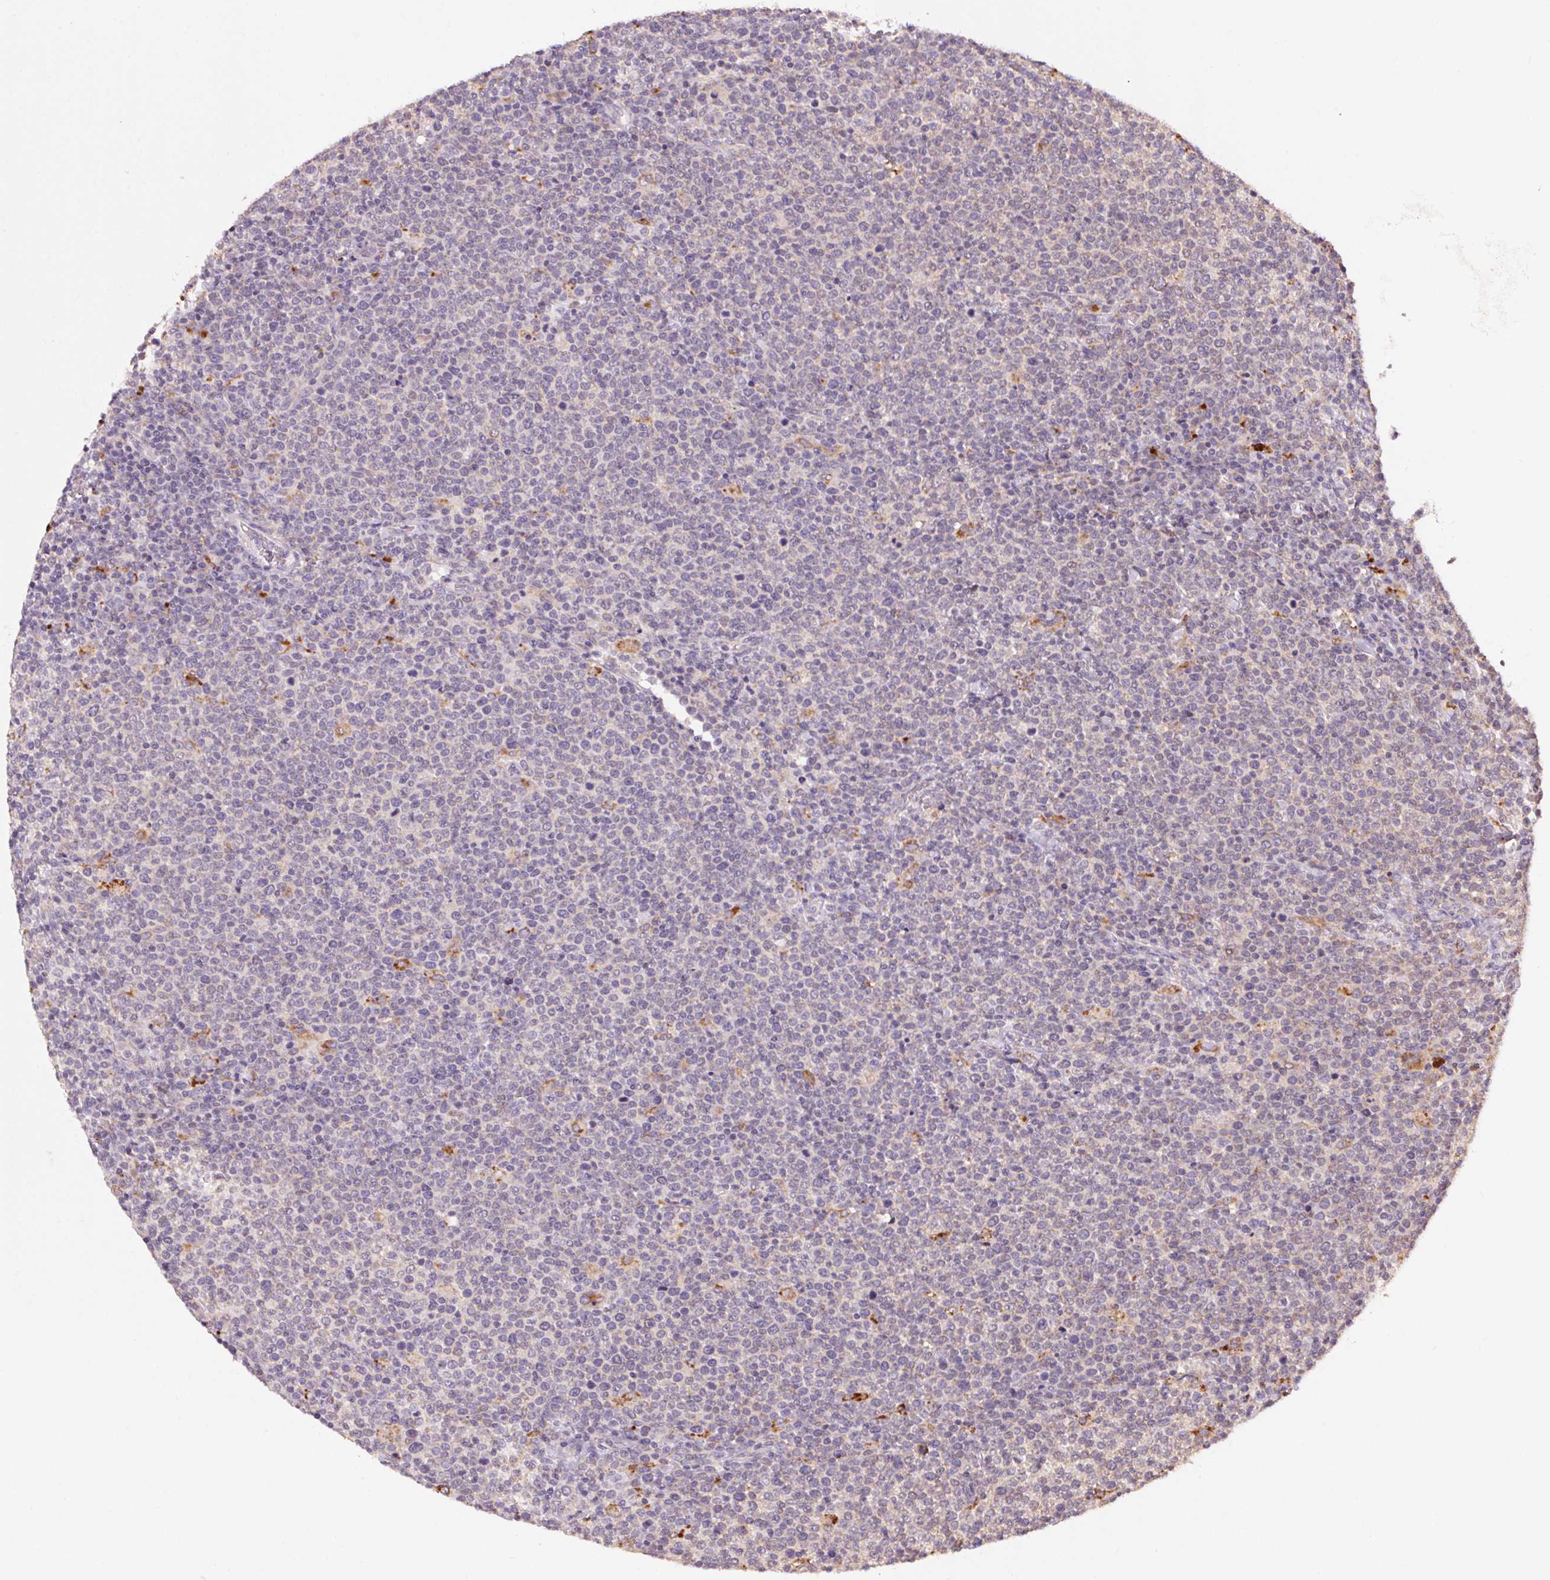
{"staining": {"intensity": "negative", "quantity": "none", "location": "none"}, "tissue": "lymphoma", "cell_type": "Tumor cells", "image_type": "cancer", "snomed": [{"axis": "morphology", "description": "Malignant lymphoma, non-Hodgkin's type, High grade"}, {"axis": "topography", "description": "Lymph node"}], "caption": "Immunohistochemical staining of human malignant lymphoma, non-Hodgkin's type (high-grade) shows no significant staining in tumor cells.", "gene": "ADH5", "patient": {"sex": "male", "age": 61}}